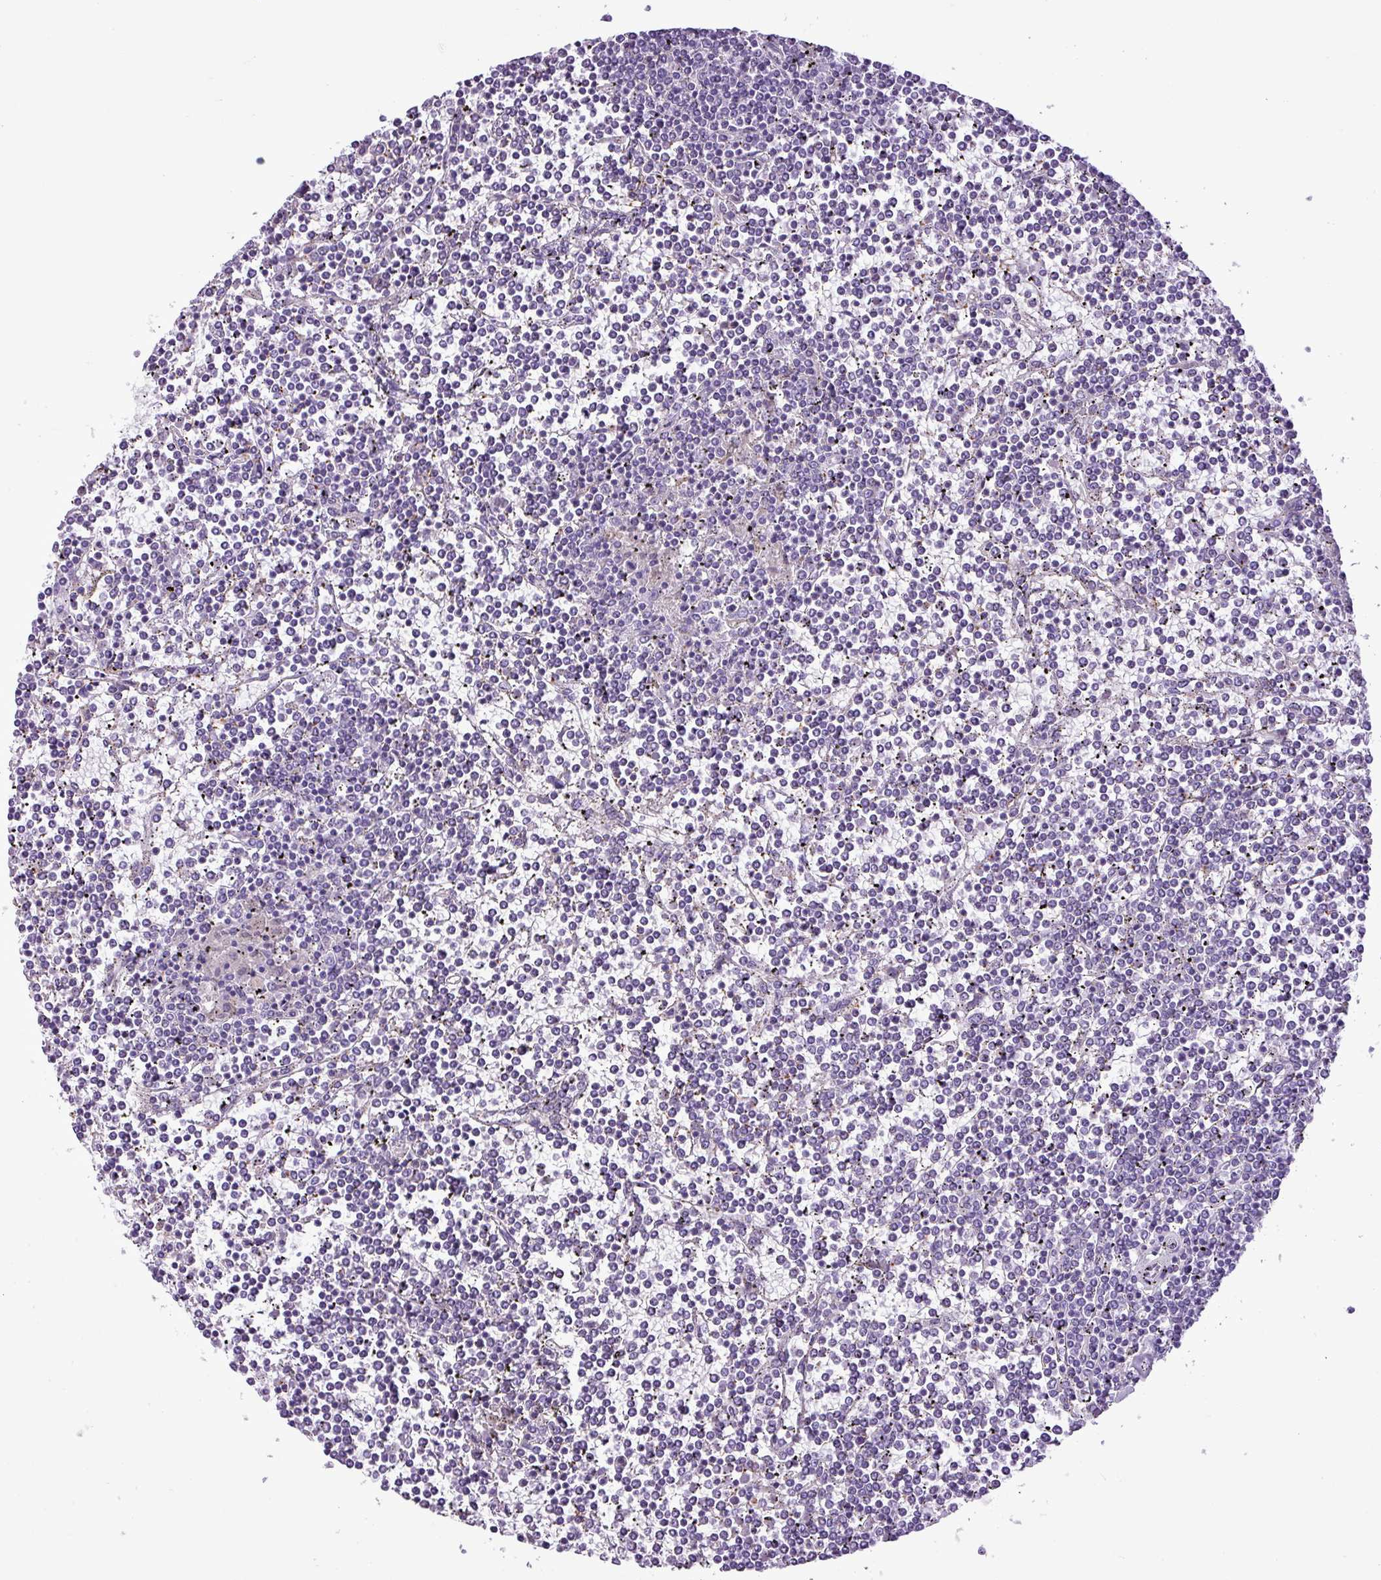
{"staining": {"intensity": "negative", "quantity": "none", "location": "none"}, "tissue": "lymphoma", "cell_type": "Tumor cells", "image_type": "cancer", "snomed": [{"axis": "morphology", "description": "Malignant lymphoma, non-Hodgkin's type, Low grade"}, {"axis": "topography", "description": "Spleen"}], "caption": "Immunohistochemical staining of human lymphoma shows no significant staining in tumor cells.", "gene": "TMEM200C", "patient": {"sex": "female", "age": 19}}